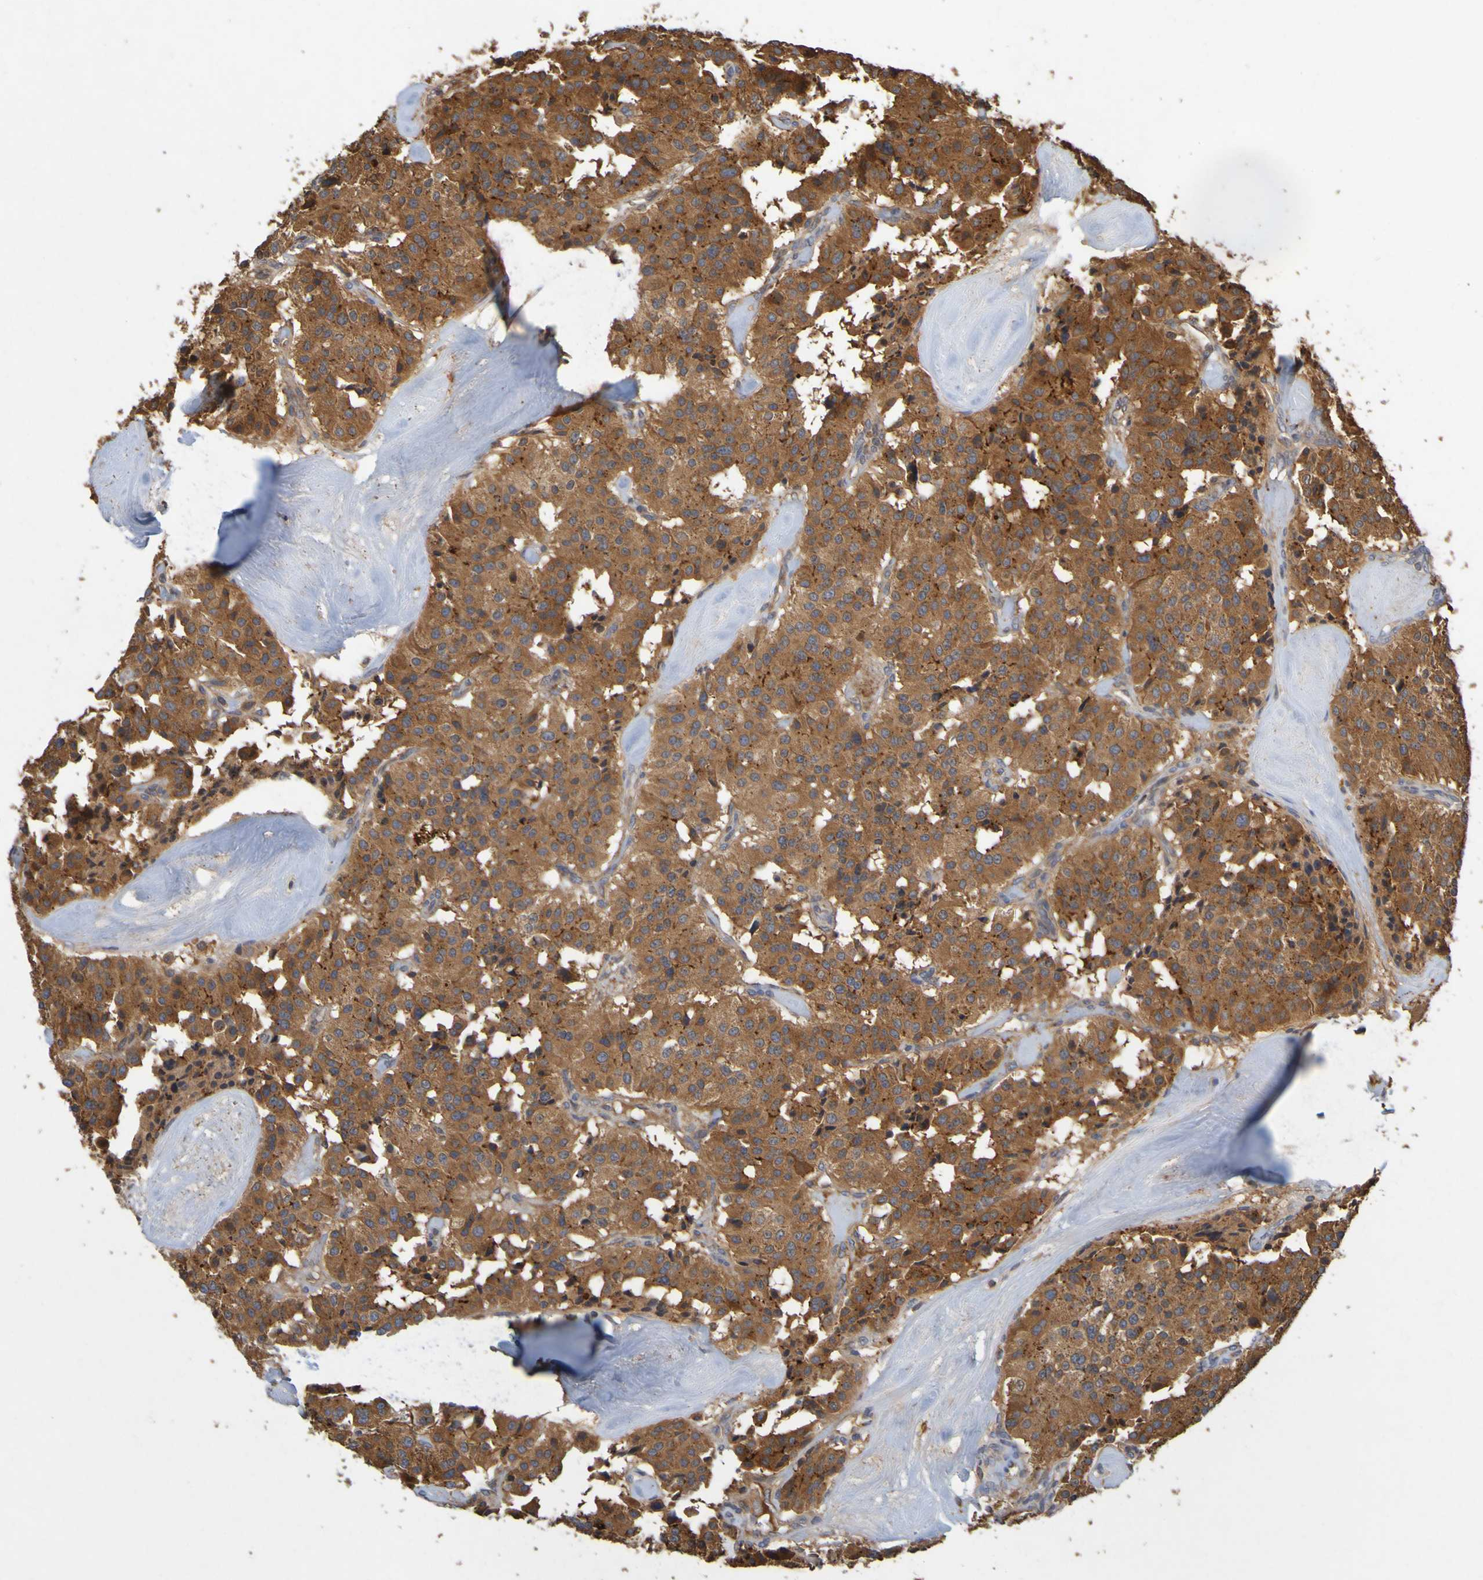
{"staining": {"intensity": "strong", "quantity": ">75%", "location": "cytoplasmic/membranous"}, "tissue": "carcinoid", "cell_type": "Tumor cells", "image_type": "cancer", "snomed": [{"axis": "morphology", "description": "Carcinoid, malignant, NOS"}, {"axis": "topography", "description": "Lung"}], "caption": "A brown stain shows strong cytoplasmic/membranous expression of a protein in carcinoid tumor cells.", "gene": "OCRL", "patient": {"sex": "male", "age": 30}}